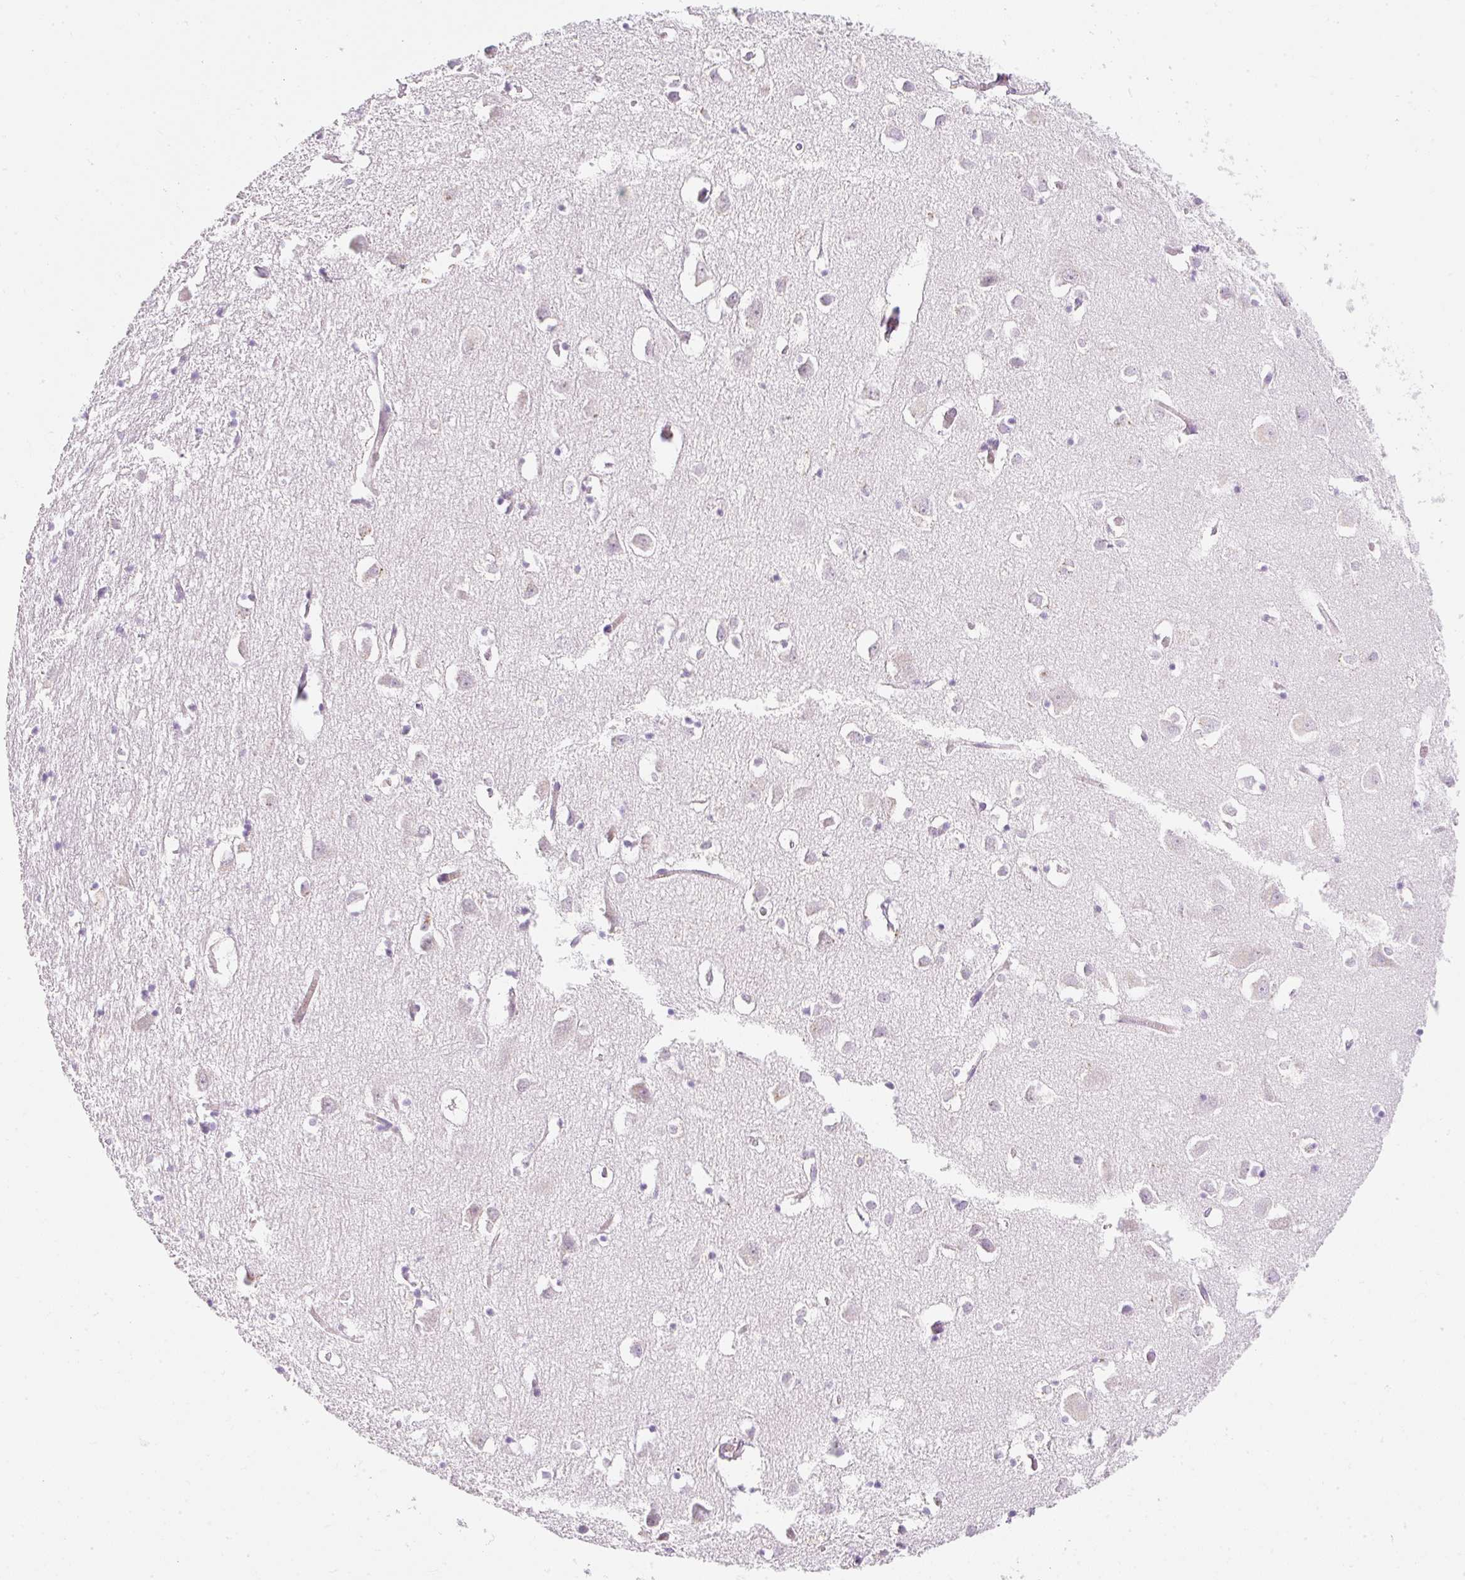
{"staining": {"intensity": "negative", "quantity": "none", "location": "none"}, "tissue": "cerebral cortex", "cell_type": "Endothelial cells", "image_type": "normal", "snomed": [{"axis": "morphology", "description": "Normal tissue, NOS"}, {"axis": "topography", "description": "Cerebral cortex"}], "caption": "Cerebral cortex was stained to show a protein in brown. There is no significant positivity in endothelial cells. The staining was performed using DAB (3,3'-diaminobenzidine) to visualize the protein expression in brown, while the nuclei were stained in blue with hematoxylin (Magnification: 20x).", "gene": "DTX4", "patient": {"sex": "male", "age": 70}}